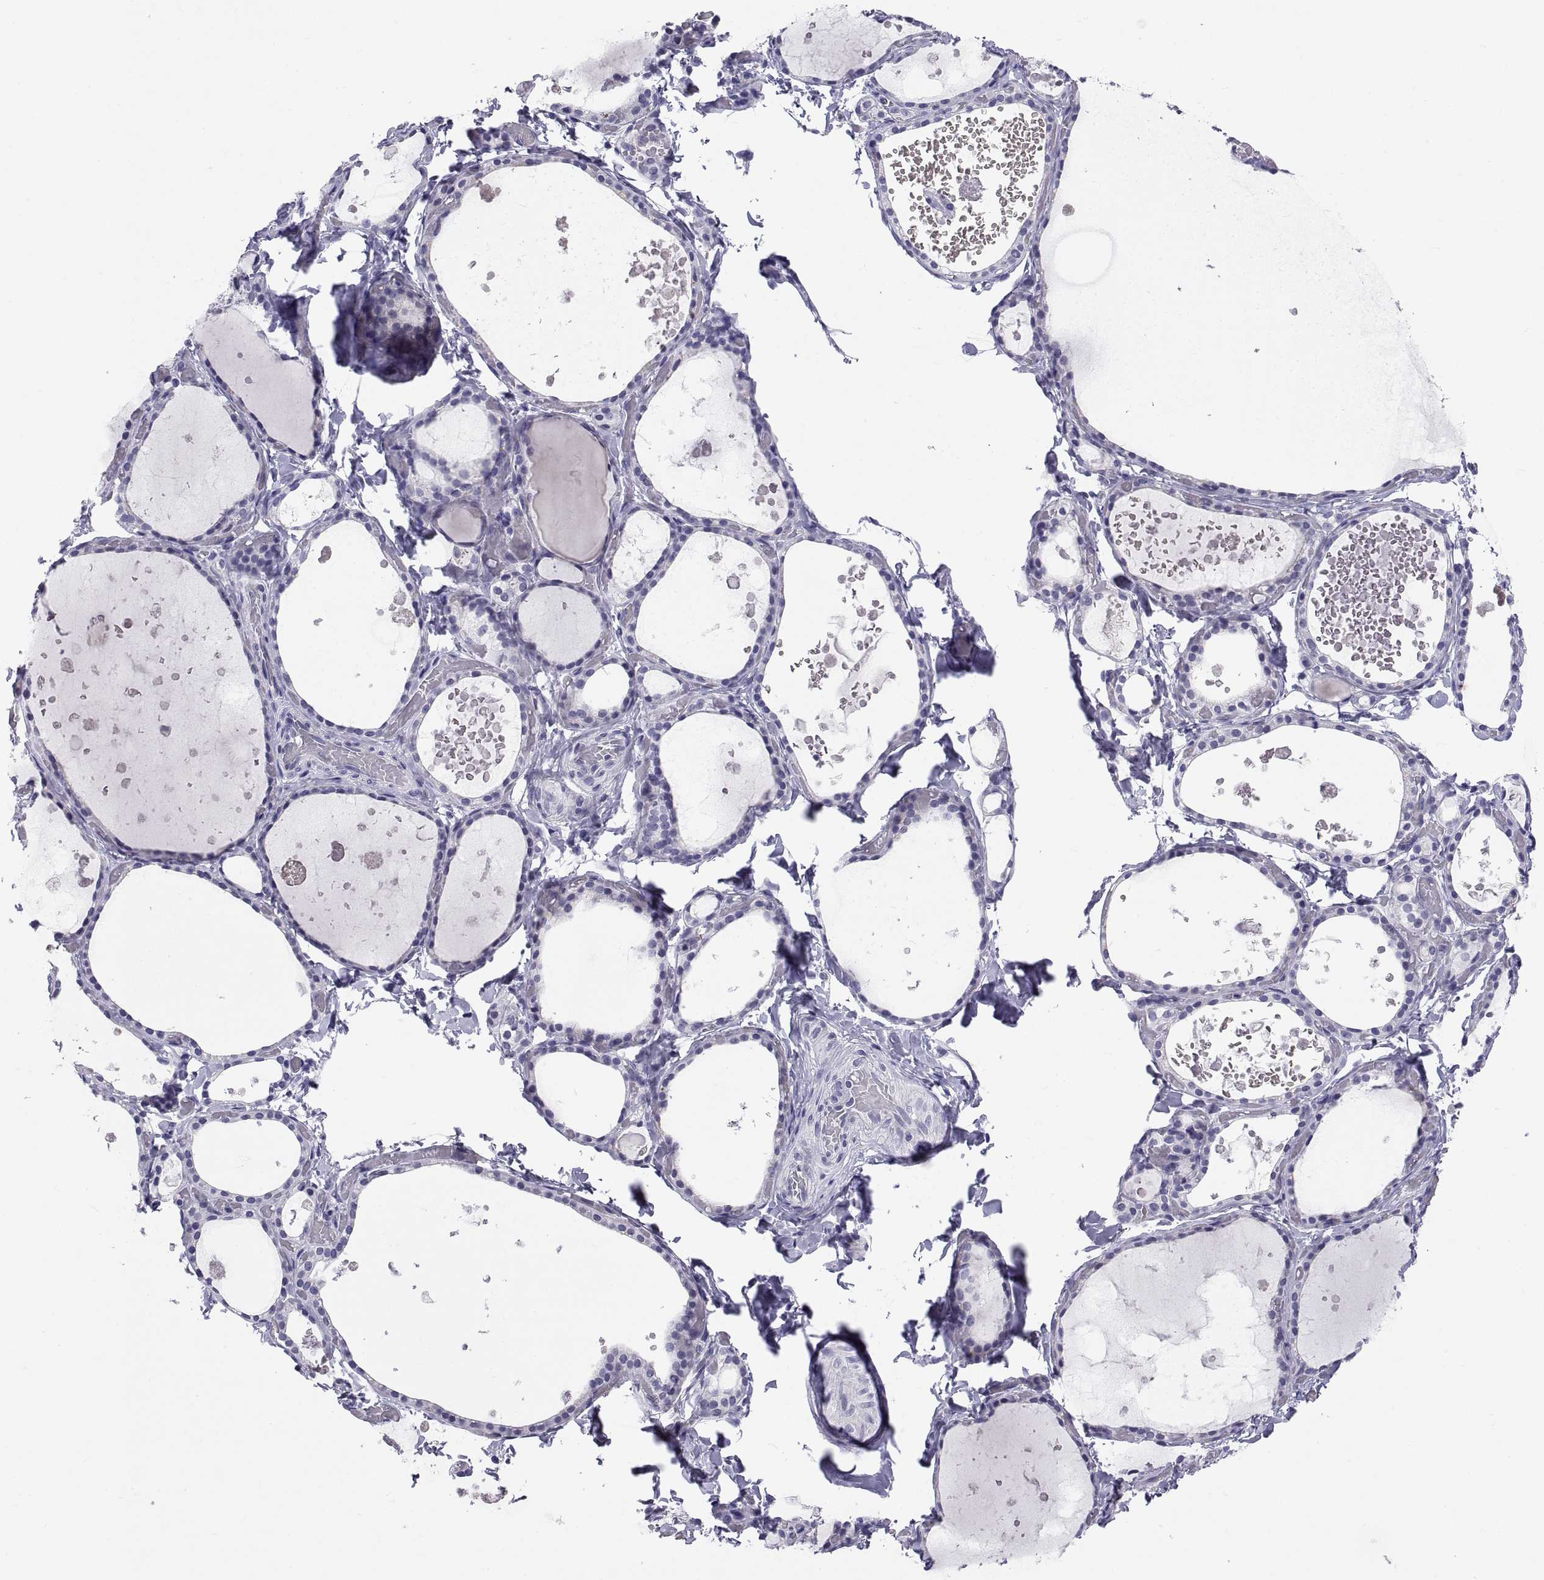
{"staining": {"intensity": "negative", "quantity": "none", "location": "none"}, "tissue": "thyroid gland", "cell_type": "Glandular cells", "image_type": "normal", "snomed": [{"axis": "morphology", "description": "Normal tissue, NOS"}, {"axis": "topography", "description": "Thyroid gland"}], "caption": "Immunohistochemistry (IHC) image of normal thyroid gland stained for a protein (brown), which shows no staining in glandular cells.", "gene": "TEX13A", "patient": {"sex": "female", "age": 56}}